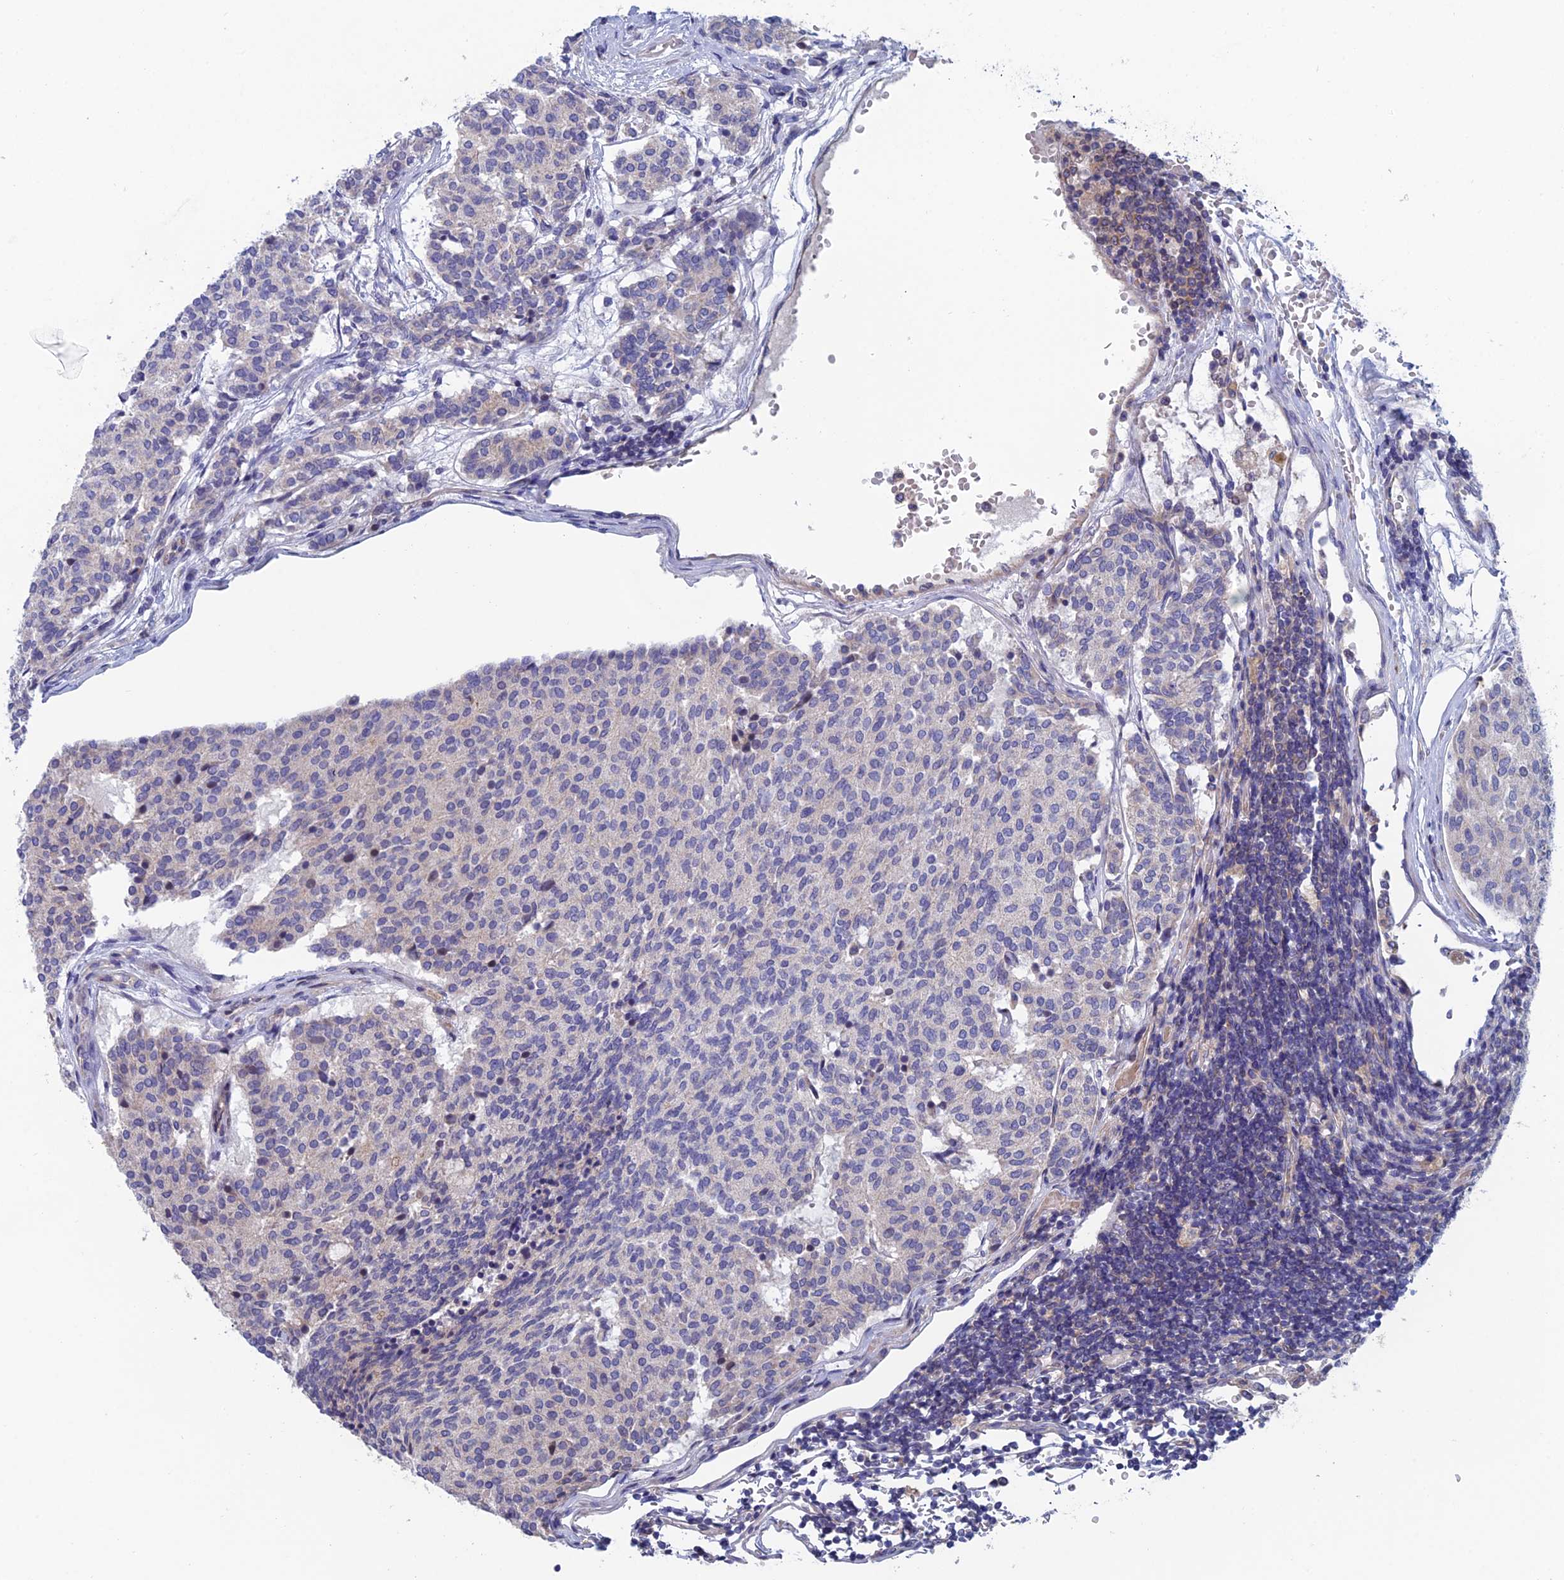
{"staining": {"intensity": "negative", "quantity": "none", "location": "none"}, "tissue": "carcinoid", "cell_type": "Tumor cells", "image_type": "cancer", "snomed": [{"axis": "morphology", "description": "Carcinoid, malignant, NOS"}, {"axis": "topography", "description": "Pancreas"}], "caption": "IHC image of human carcinoid stained for a protein (brown), which shows no expression in tumor cells.", "gene": "USP37", "patient": {"sex": "female", "age": 54}}